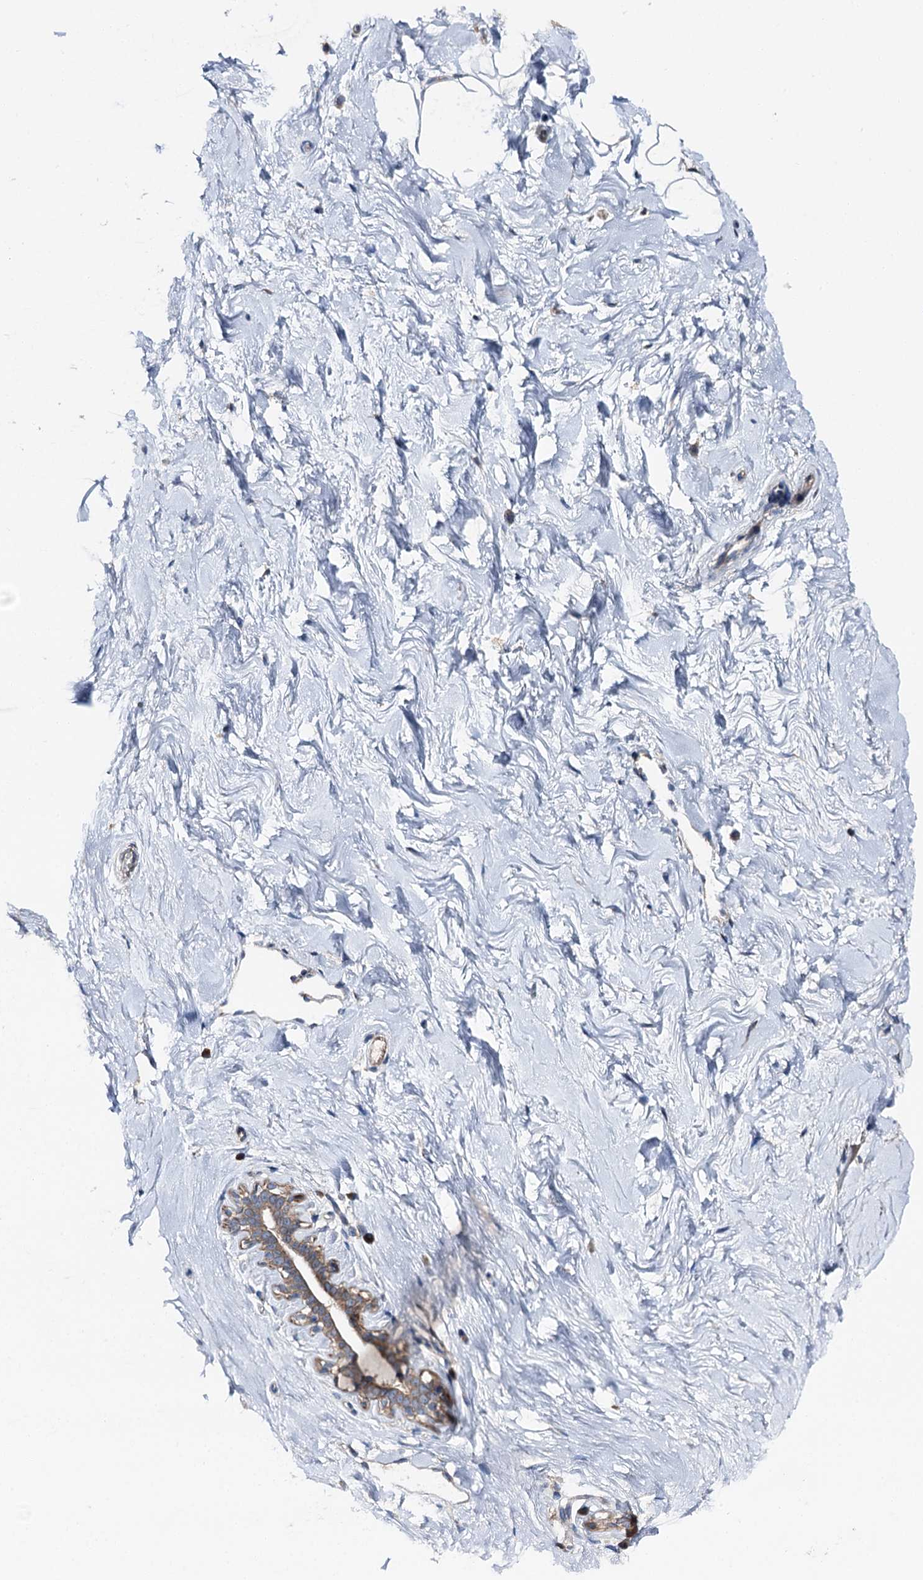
{"staining": {"intensity": "negative", "quantity": "none", "location": "none"}, "tissue": "breast", "cell_type": "Adipocytes", "image_type": "normal", "snomed": [{"axis": "morphology", "description": "Normal tissue, NOS"}, {"axis": "morphology", "description": "Adenoma, NOS"}, {"axis": "topography", "description": "Breast"}], "caption": "Immunohistochemistry image of normal breast: breast stained with DAB (3,3'-diaminobenzidine) demonstrates no significant protein staining in adipocytes. Brightfield microscopy of immunohistochemistry (IHC) stained with DAB (3,3'-diaminobenzidine) (brown) and hematoxylin (blue), captured at high magnification.", "gene": "SLC22A25", "patient": {"sex": "female", "age": 23}}